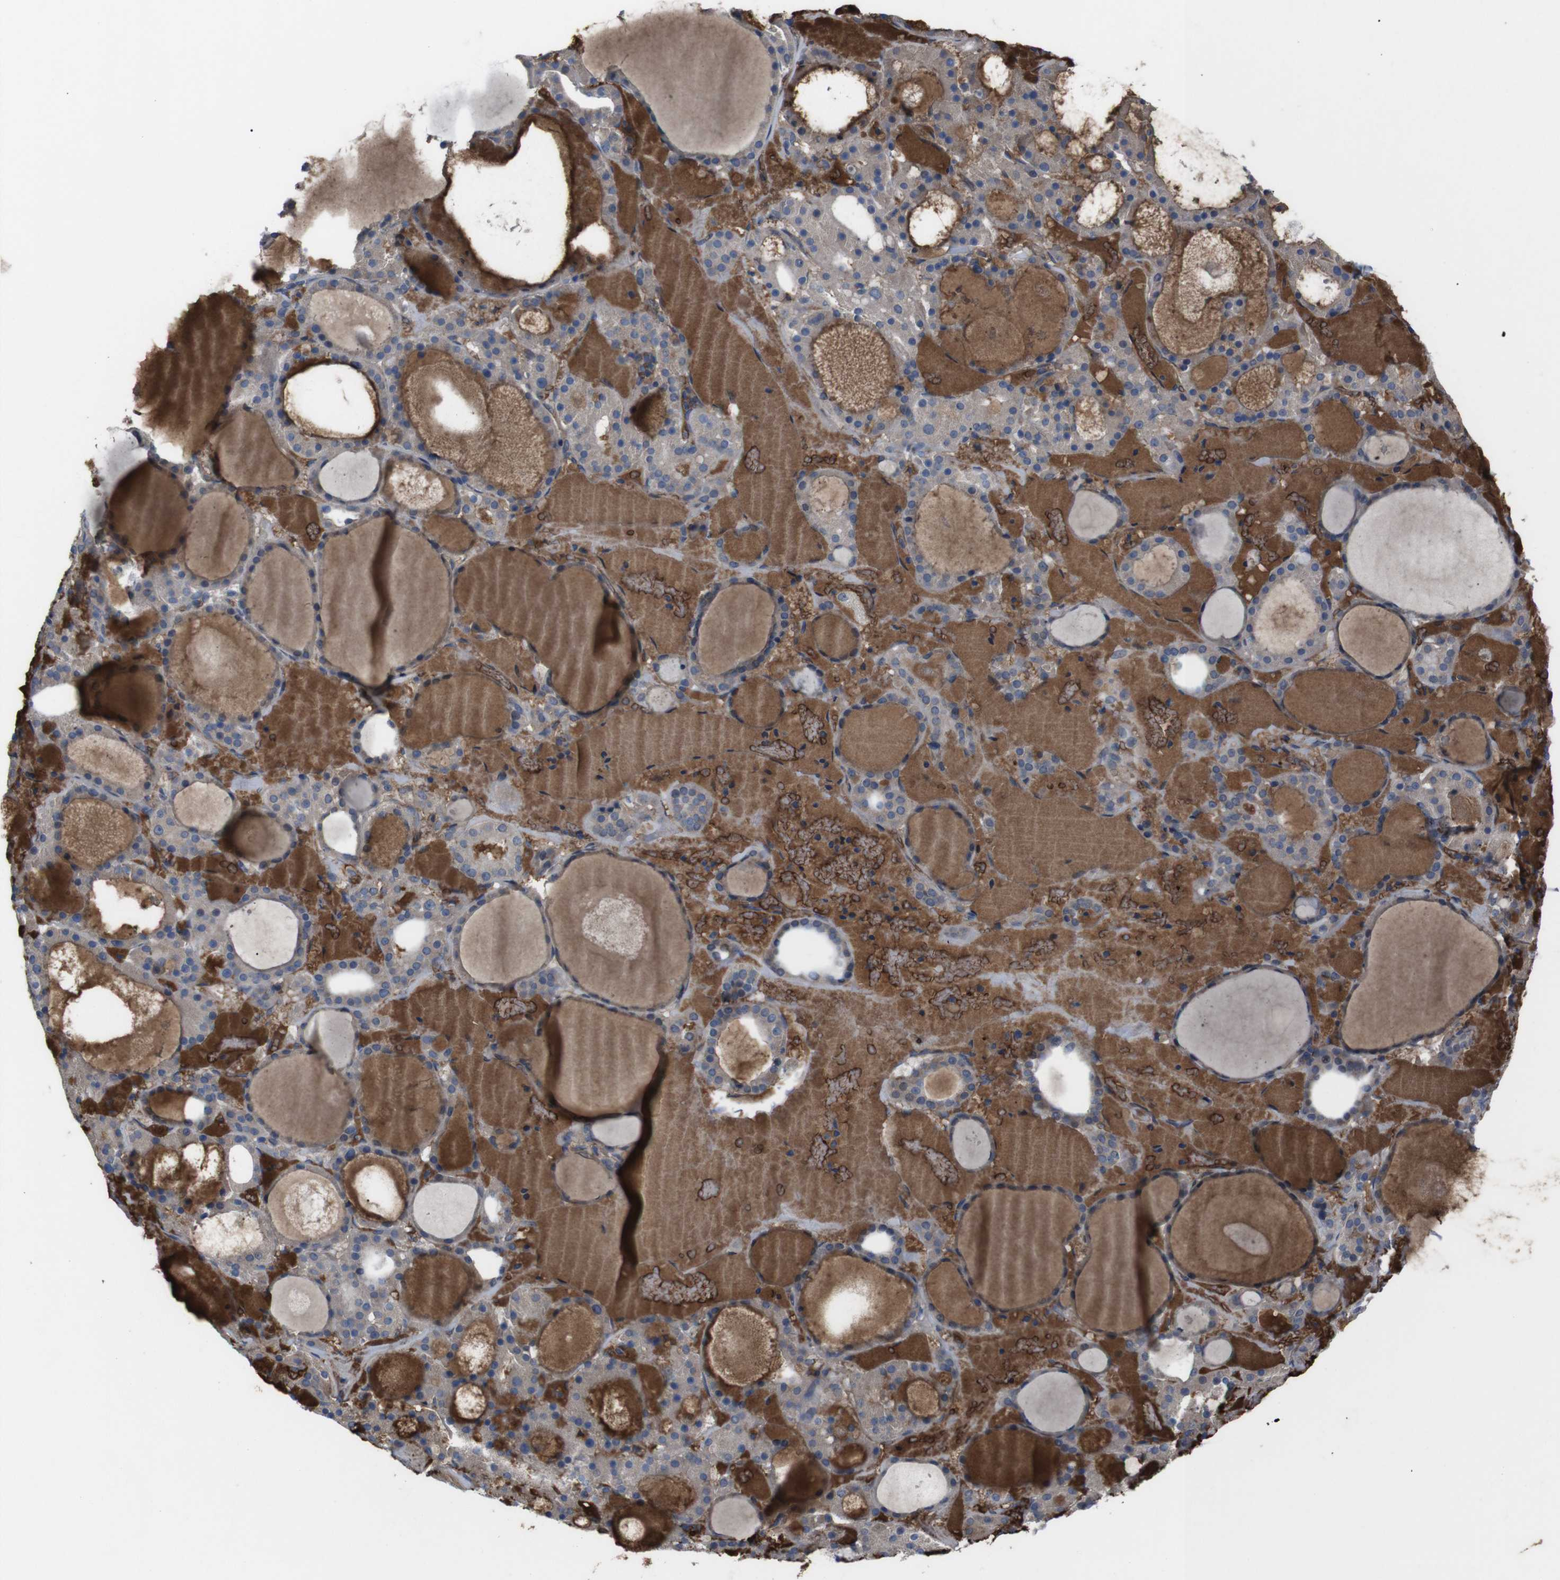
{"staining": {"intensity": "negative", "quantity": "none", "location": "none"}, "tissue": "thyroid gland", "cell_type": "Glandular cells", "image_type": "normal", "snomed": [{"axis": "morphology", "description": "Normal tissue, NOS"}, {"axis": "morphology", "description": "Carcinoma, NOS"}, {"axis": "topography", "description": "Thyroid gland"}], "caption": "Micrograph shows no protein staining in glandular cells of normal thyroid gland.", "gene": "SPTB", "patient": {"sex": "female", "age": 86}}